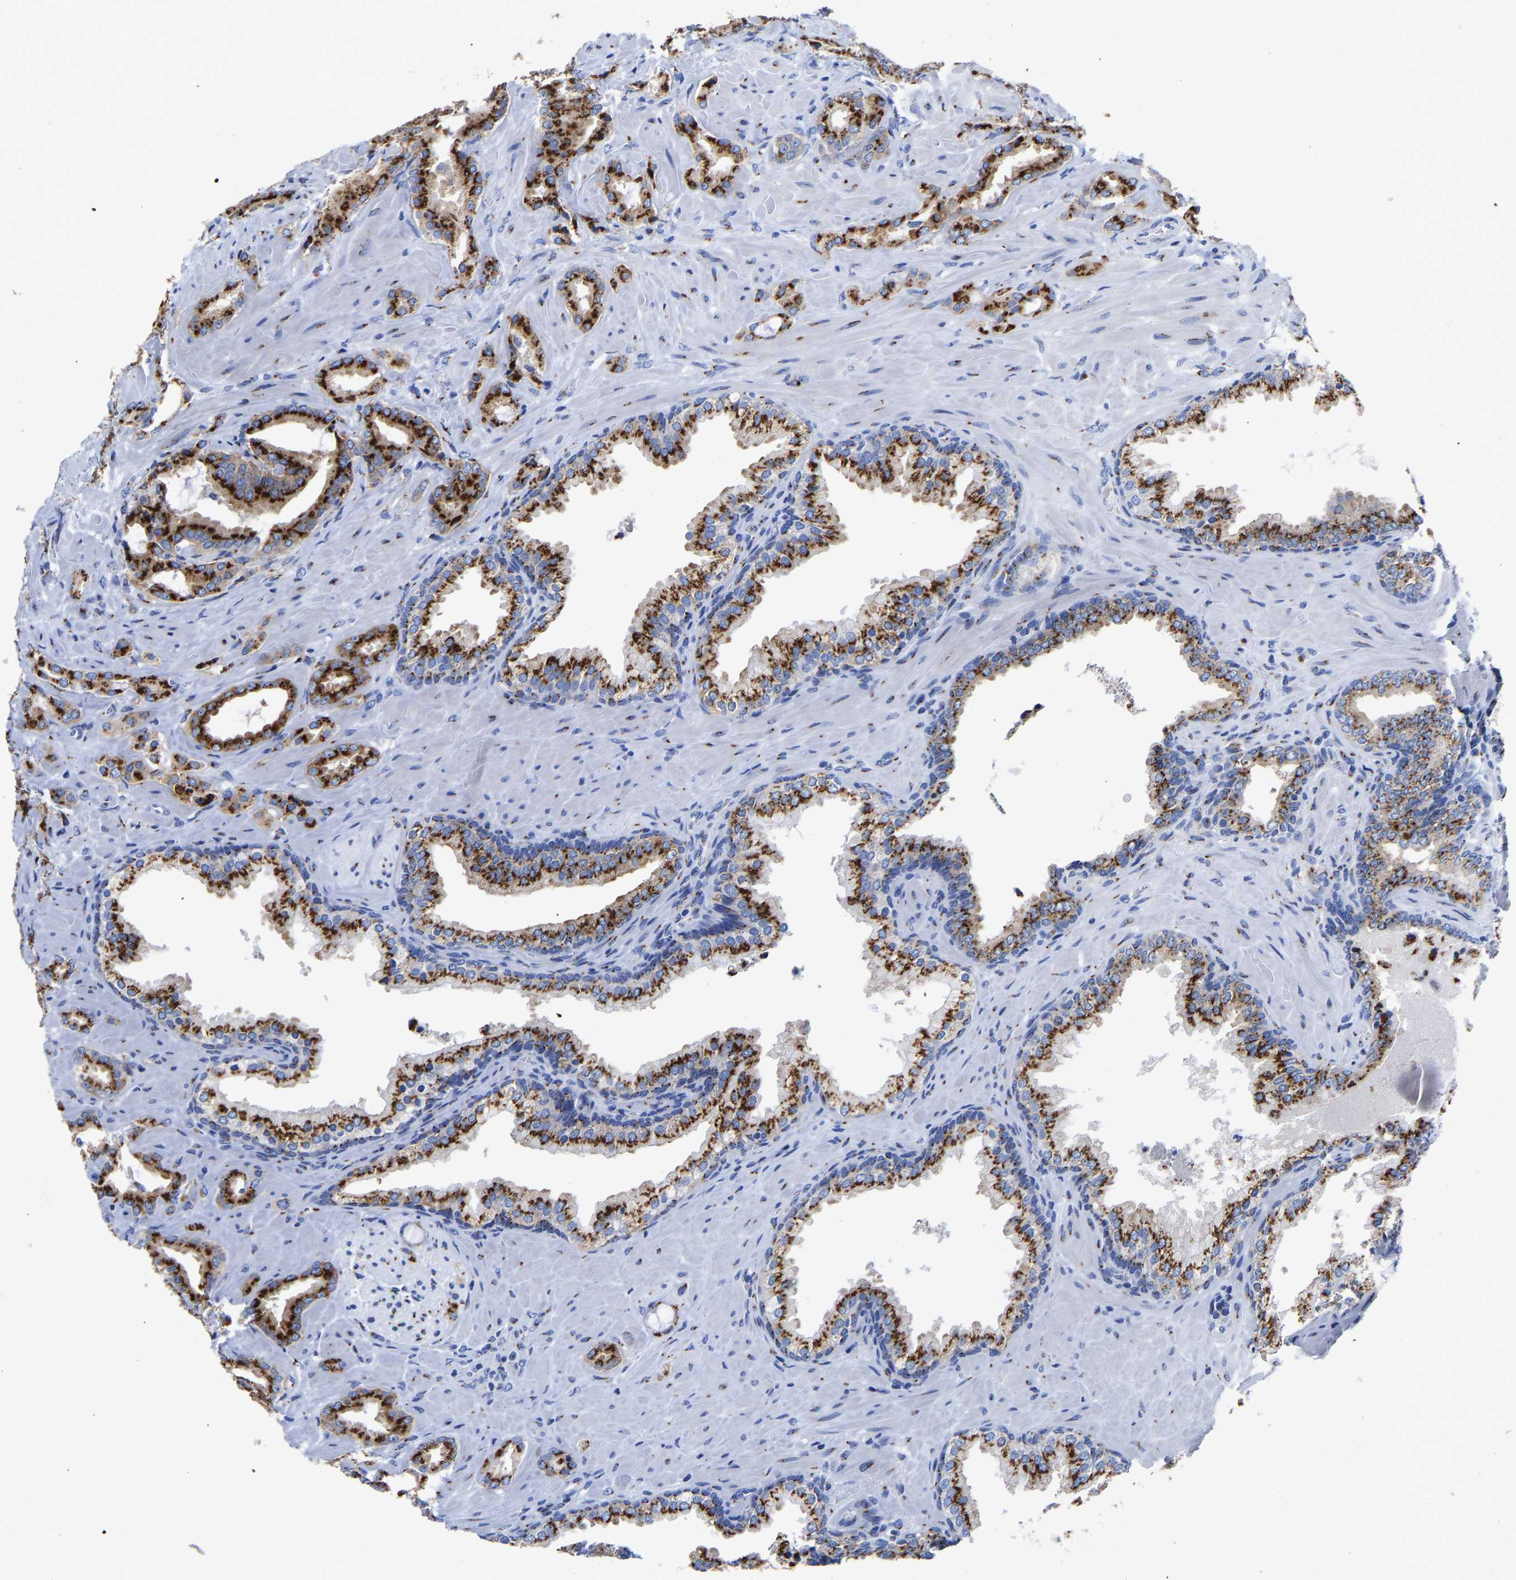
{"staining": {"intensity": "strong", "quantity": ">75%", "location": "cytoplasmic/membranous"}, "tissue": "prostate cancer", "cell_type": "Tumor cells", "image_type": "cancer", "snomed": [{"axis": "morphology", "description": "Adenocarcinoma, High grade"}, {"axis": "topography", "description": "Prostate"}], "caption": "Prostate cancer (high-grade adenocarcinoma) stained for a protein displays strong cytoplasmic/membranous positivity in tumor cells.", "gene": "TMEM87A", "patient": {"sex": "male", "age": 64}}